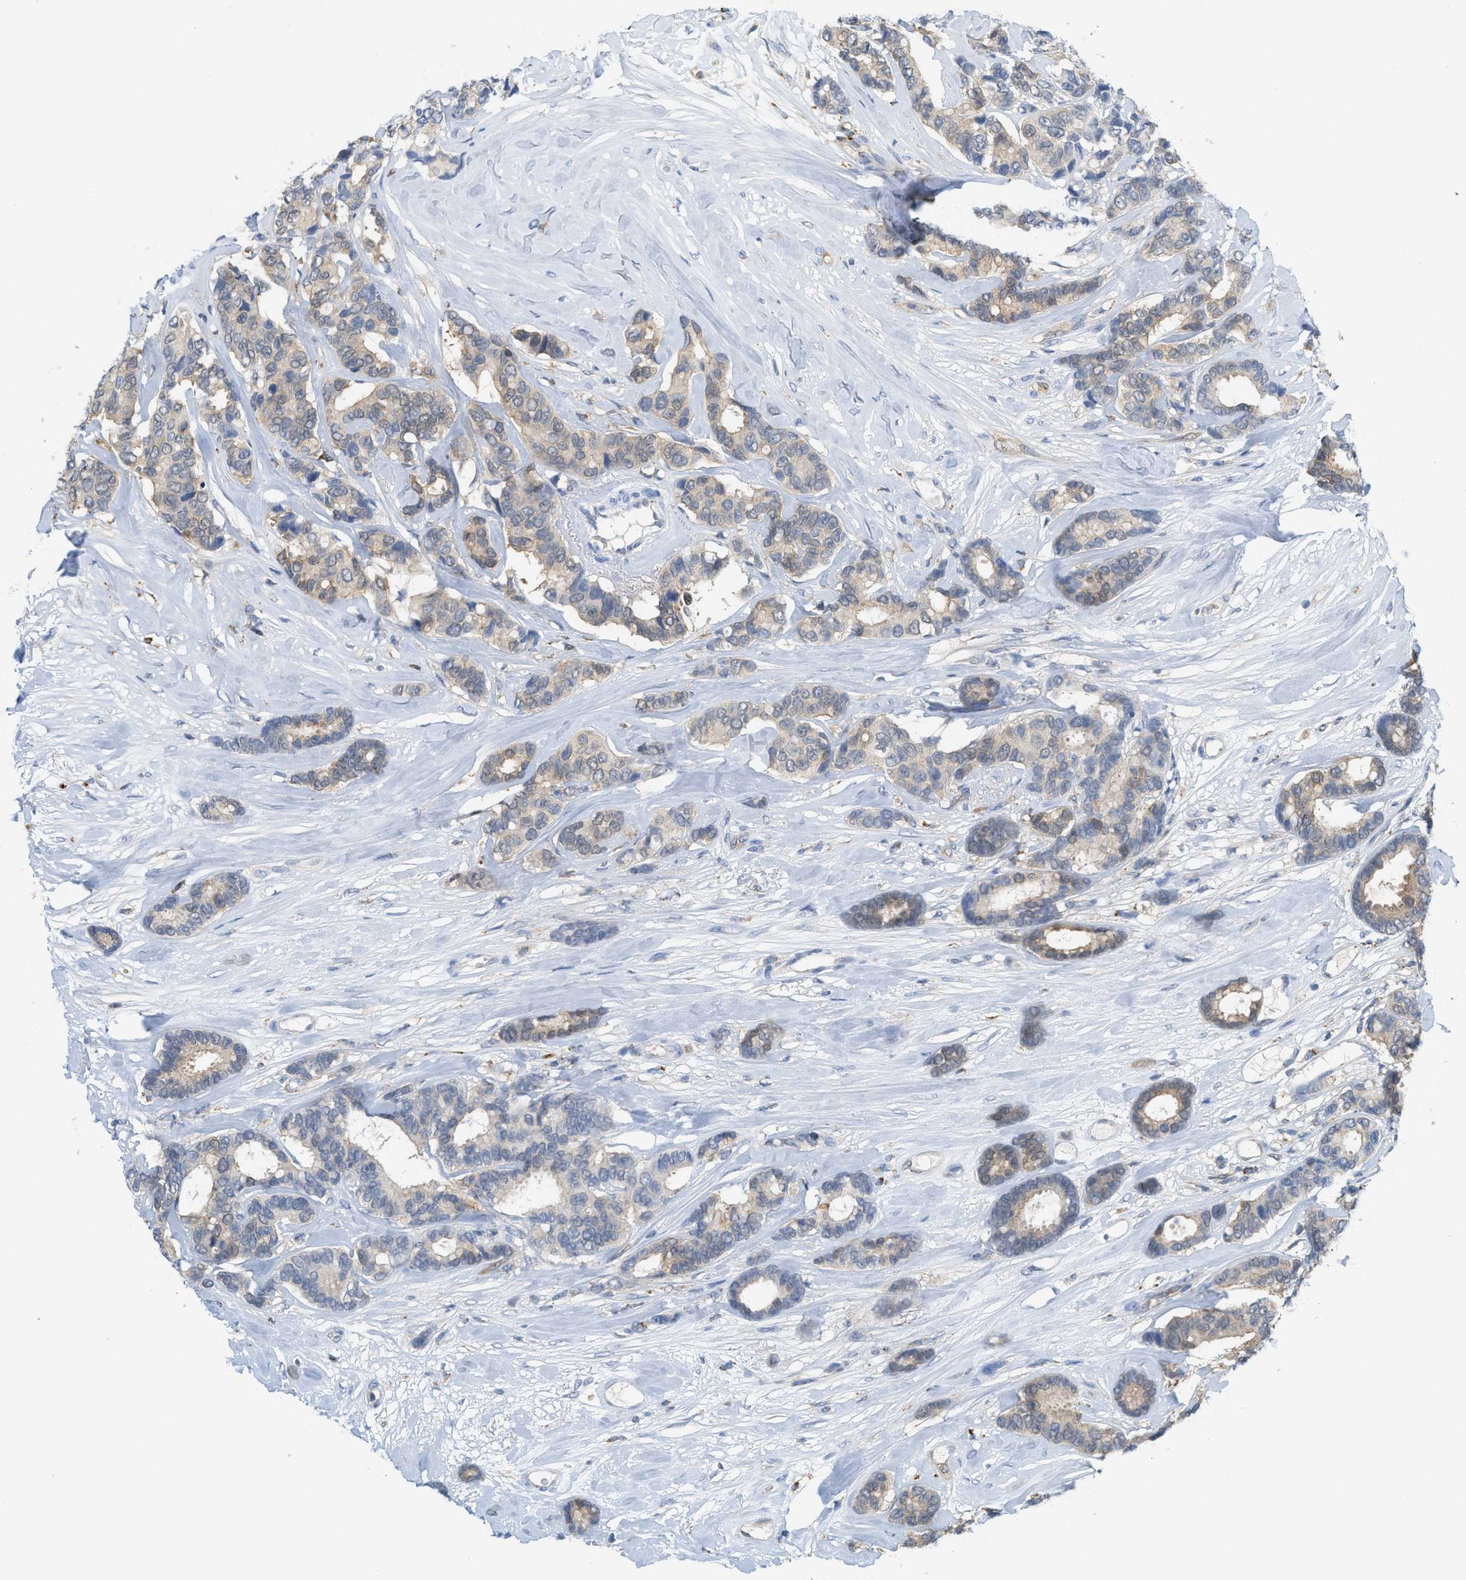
{"staining": {"intensity": "weak", "quantity": ">75%", "location": "cytoplasmic/membranous"}, "tissue": "breast cancer", "cell_type": "Tumor cells", "image_type": "cancer", "snomed": [{"axis": "morphology", "description": "Duct carcinoma"}, {"axis": "topography", "description": "Breast"}], "caption": "There is low levels of weak cytoplasmic/membranous staining in tumor cells of breast cancer (intraductal carcinoma), as demonstrated by immunohistochemical staining (brown color).", "gene": "CSTB", "patient": {"sex": "female", "age": 87}}